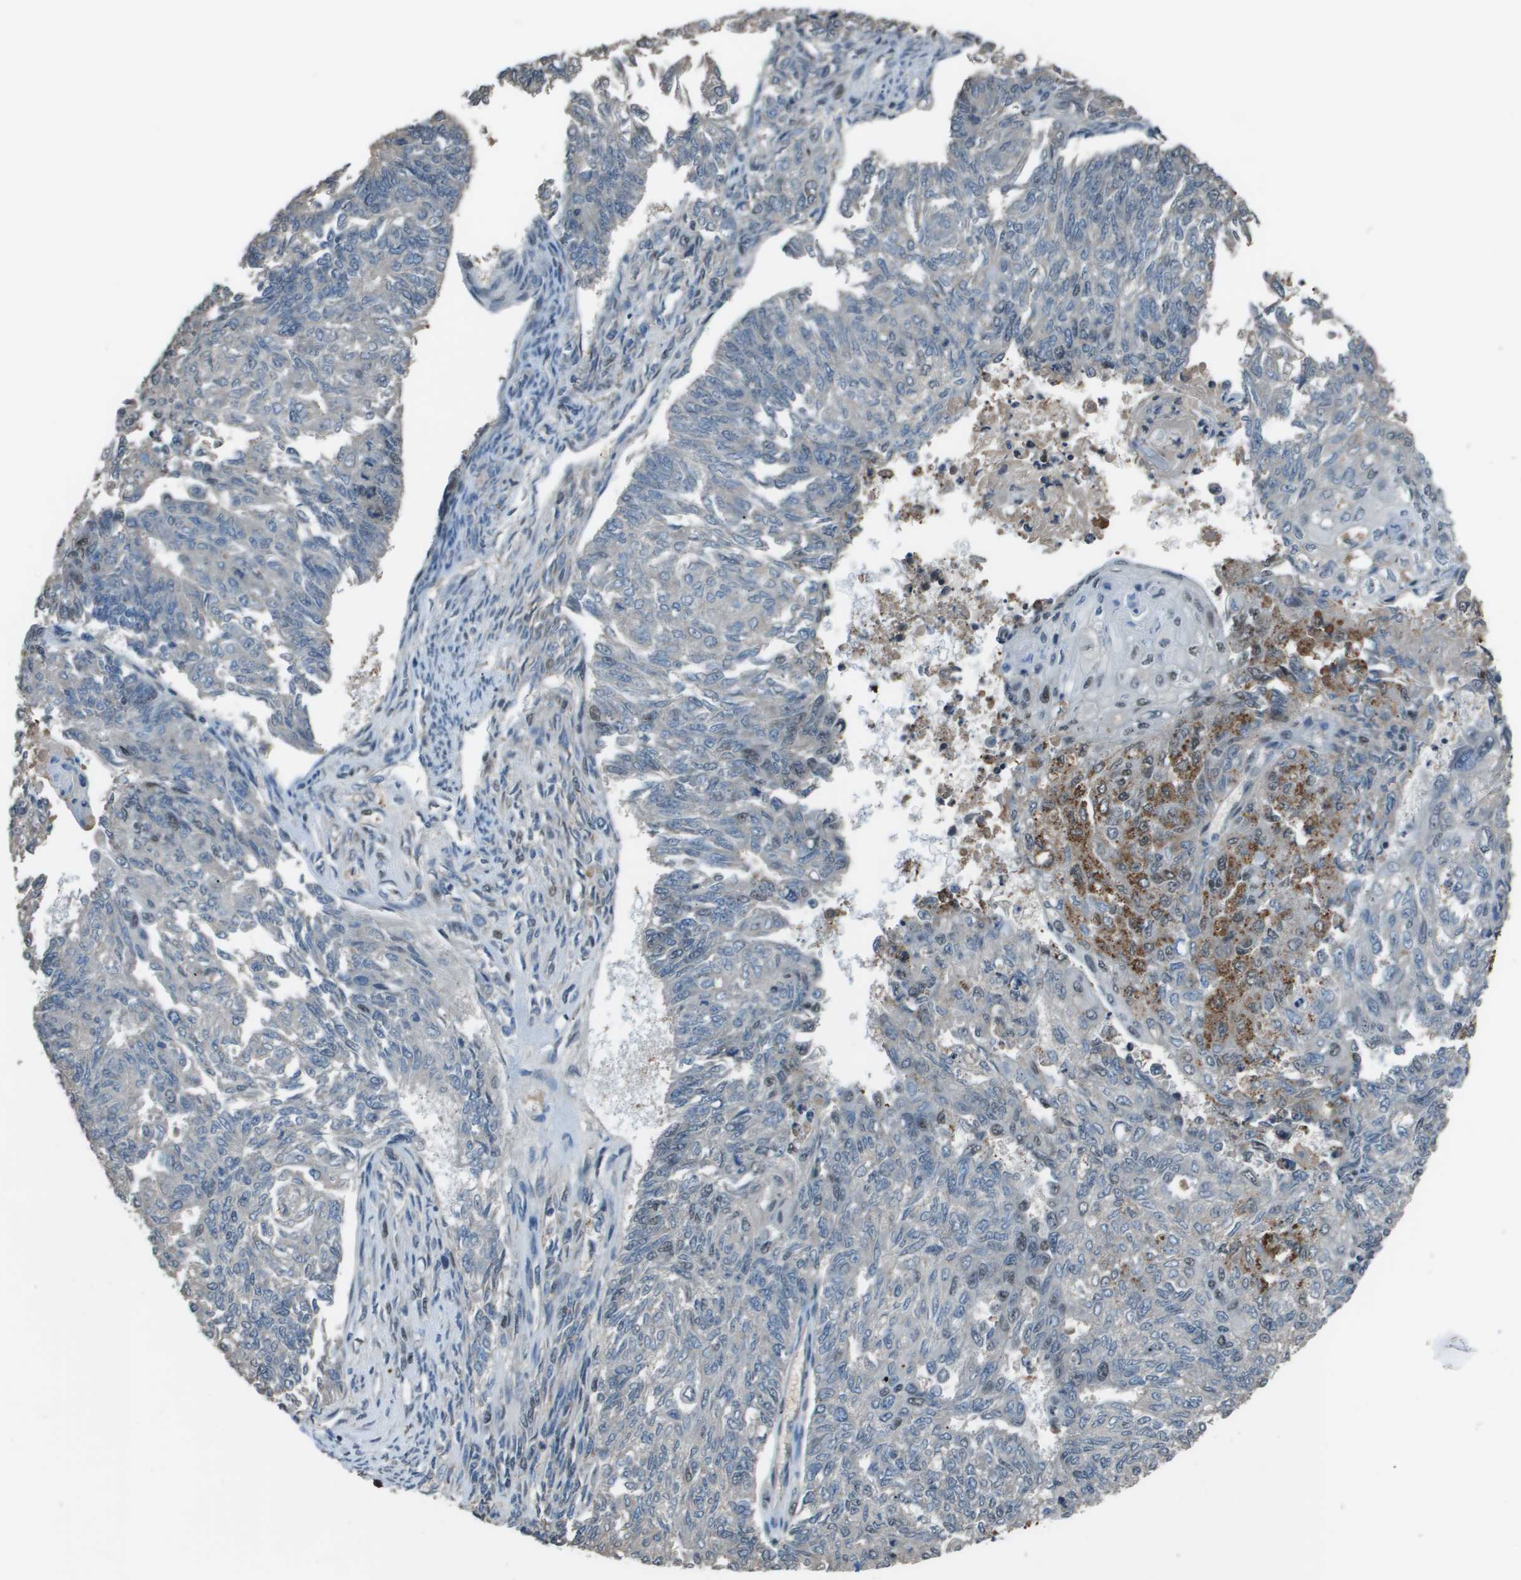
{"staining": {"intensity": "moderate", "quantity": "<25%", "location": "cytoplasmic/membranous"}, "tissue": "endometrial cancer", "cell_type": "Tumor cells", "image_type": "cancer", "snomed": [{"axis": "morphology", "description": "Adenocarcinoma, NOS"}, {"axis": "topography", "description": "Endometrium"}], "caption": "Protein staining displays moderate cytoplasmic/membranous staining in about <25% of tumor cells in adenocarcinoma (endometrial).", "gene": "THRAP3", "patient": {"sex": "female", "age": 32}}